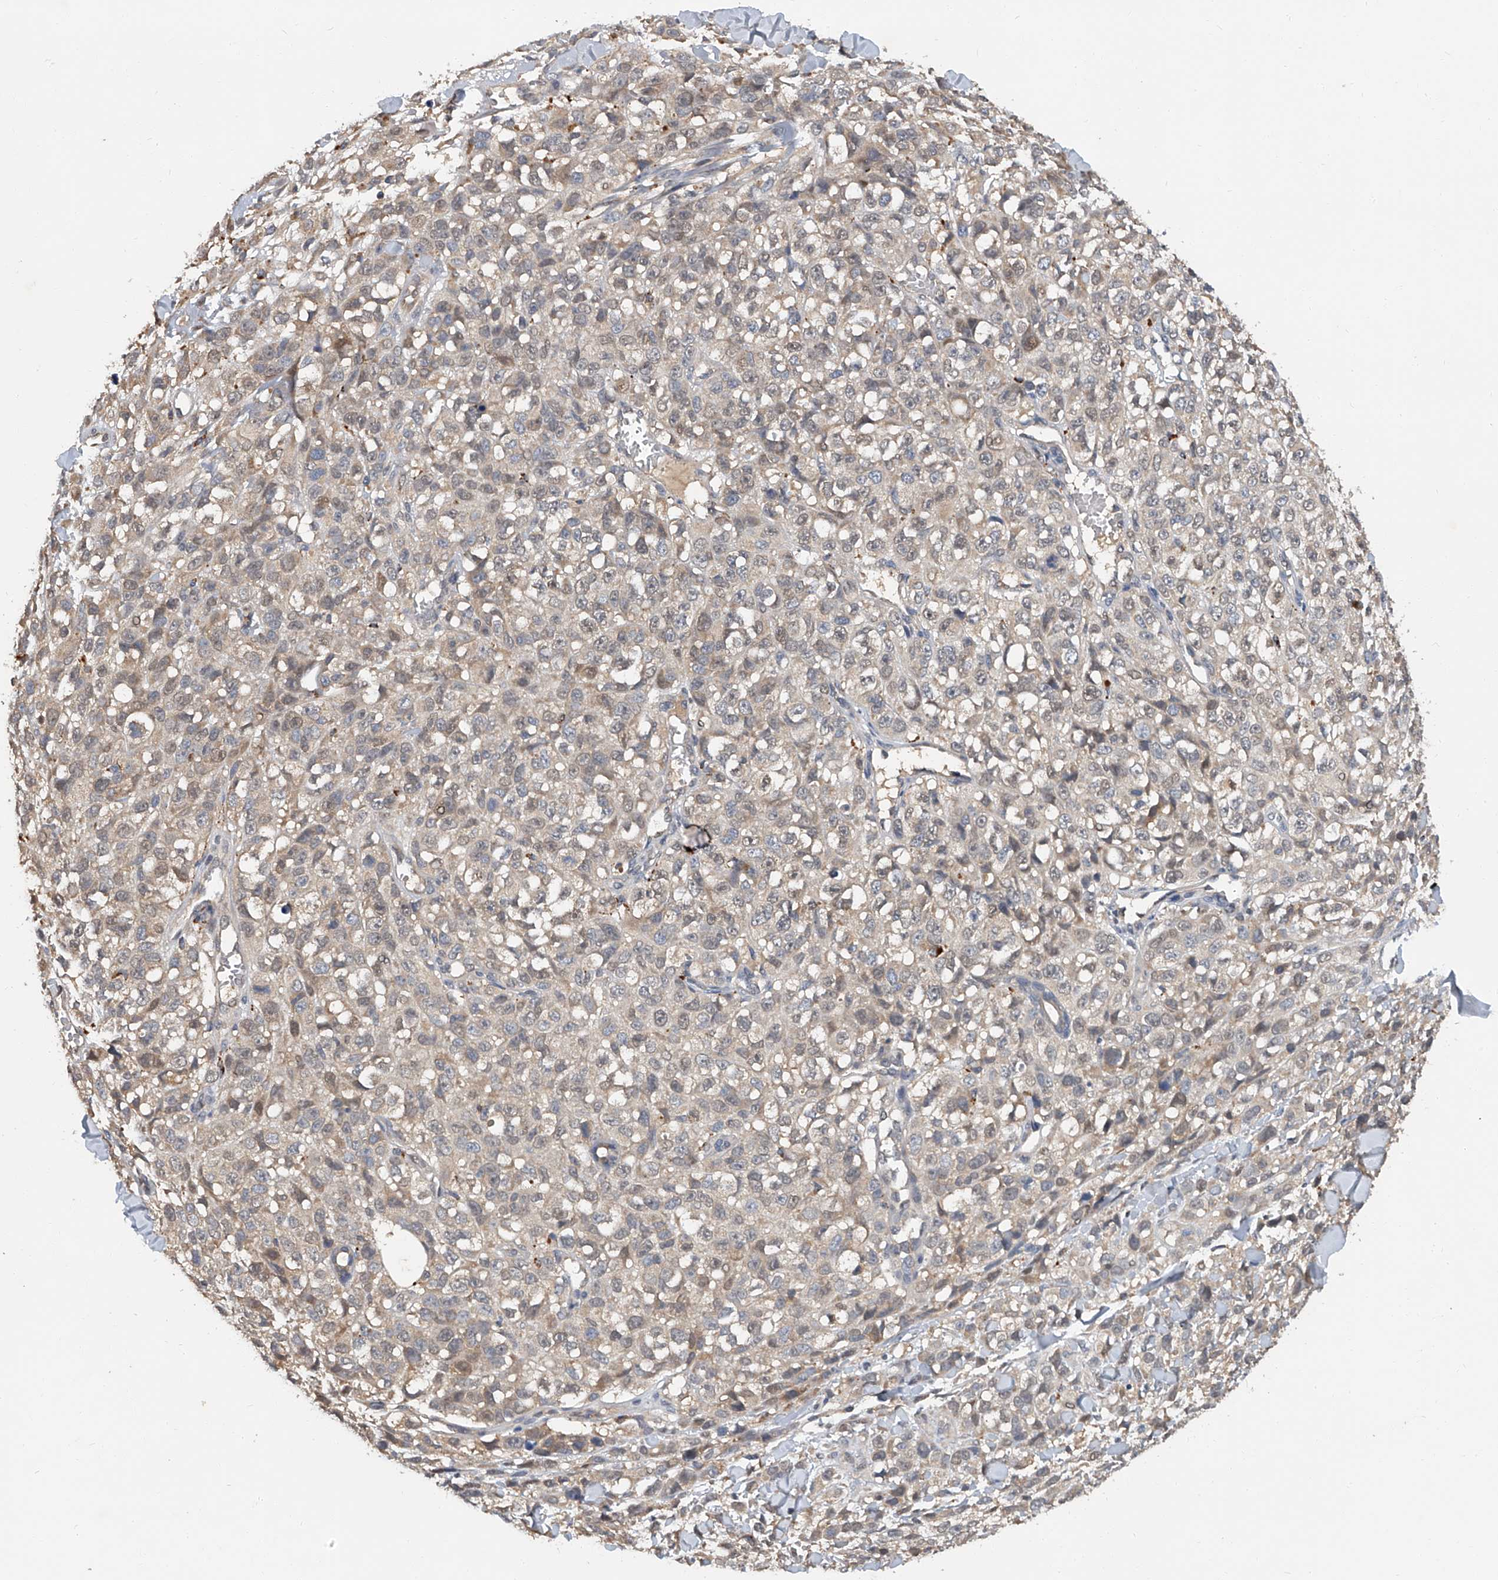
{"staining": {"intensity": "weak", "quantity": "25%-75%", "location": "cytoplasmic/membranous"}, "tissue": "melanoma", "cell_type": "Tumor cells", "image_type": "cancer", "snomed": [{"axis": "morphology", "description": "Malignant melanoma, Metastatic site"}, {"axis": "topography", "description": "Skin"}], "caption": "Immunohistochemical staining of human malignant melanoma (metastatic site) exhibits weak cytoplasmic/membranous protein positivity in about 25%-75% of tumor cells.", "gene": "JAG2", "patient": {"sex": "female", "age": 72}}